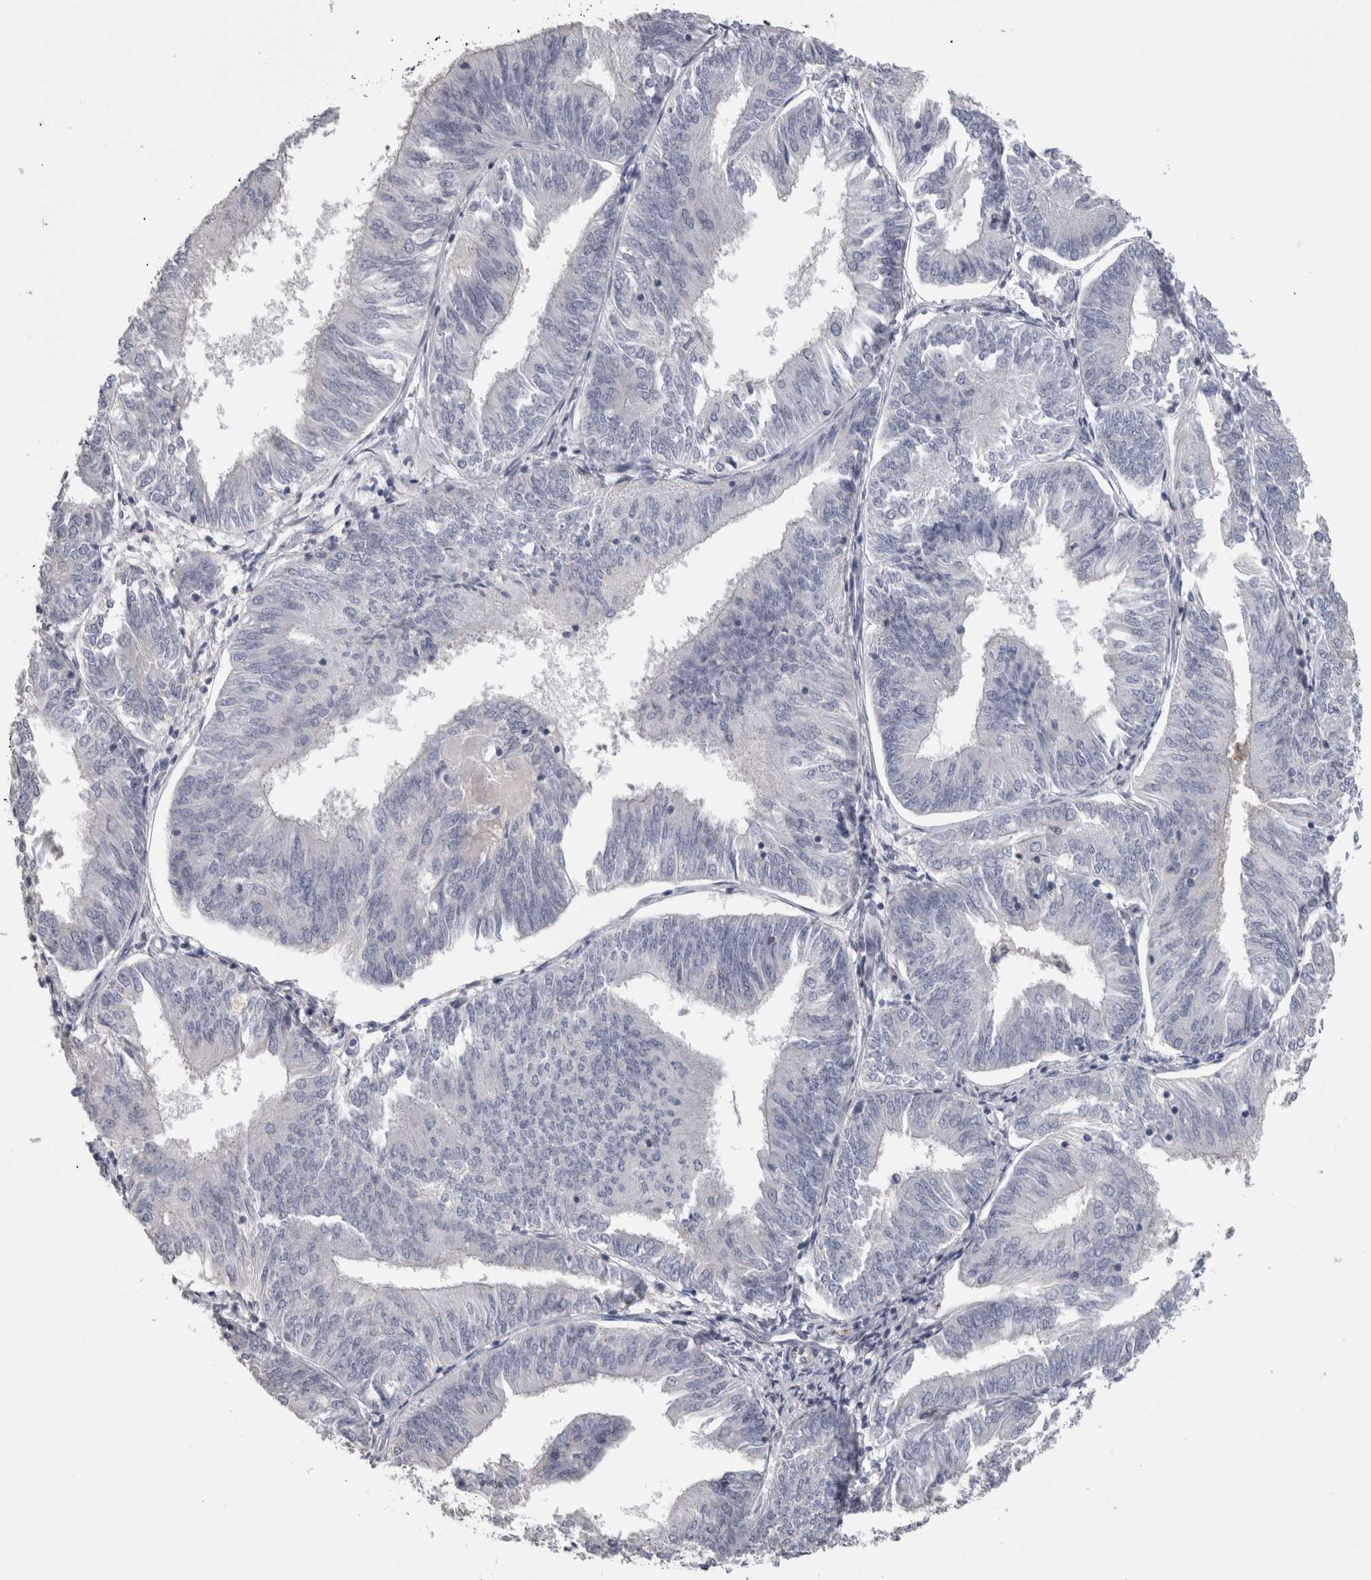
{"staining": {"intensity": "negative", "quantity": "none", "location": "none"}, "tissue": "endometrial cancer", "cell_type": "Tumor cells", "image_type": "cancer", "snomed": [{"axis": "morphology", "description": "Adenocarcinoma, NOS"}, {"axis": "topography", "description": "Endometrium"}], "caption": "Endometrial adenocarcinoma stained for a protein using IHC displays no expression tumor cells.", "gene": "IL33", "patient": {"sex": "female", "age": 58}}